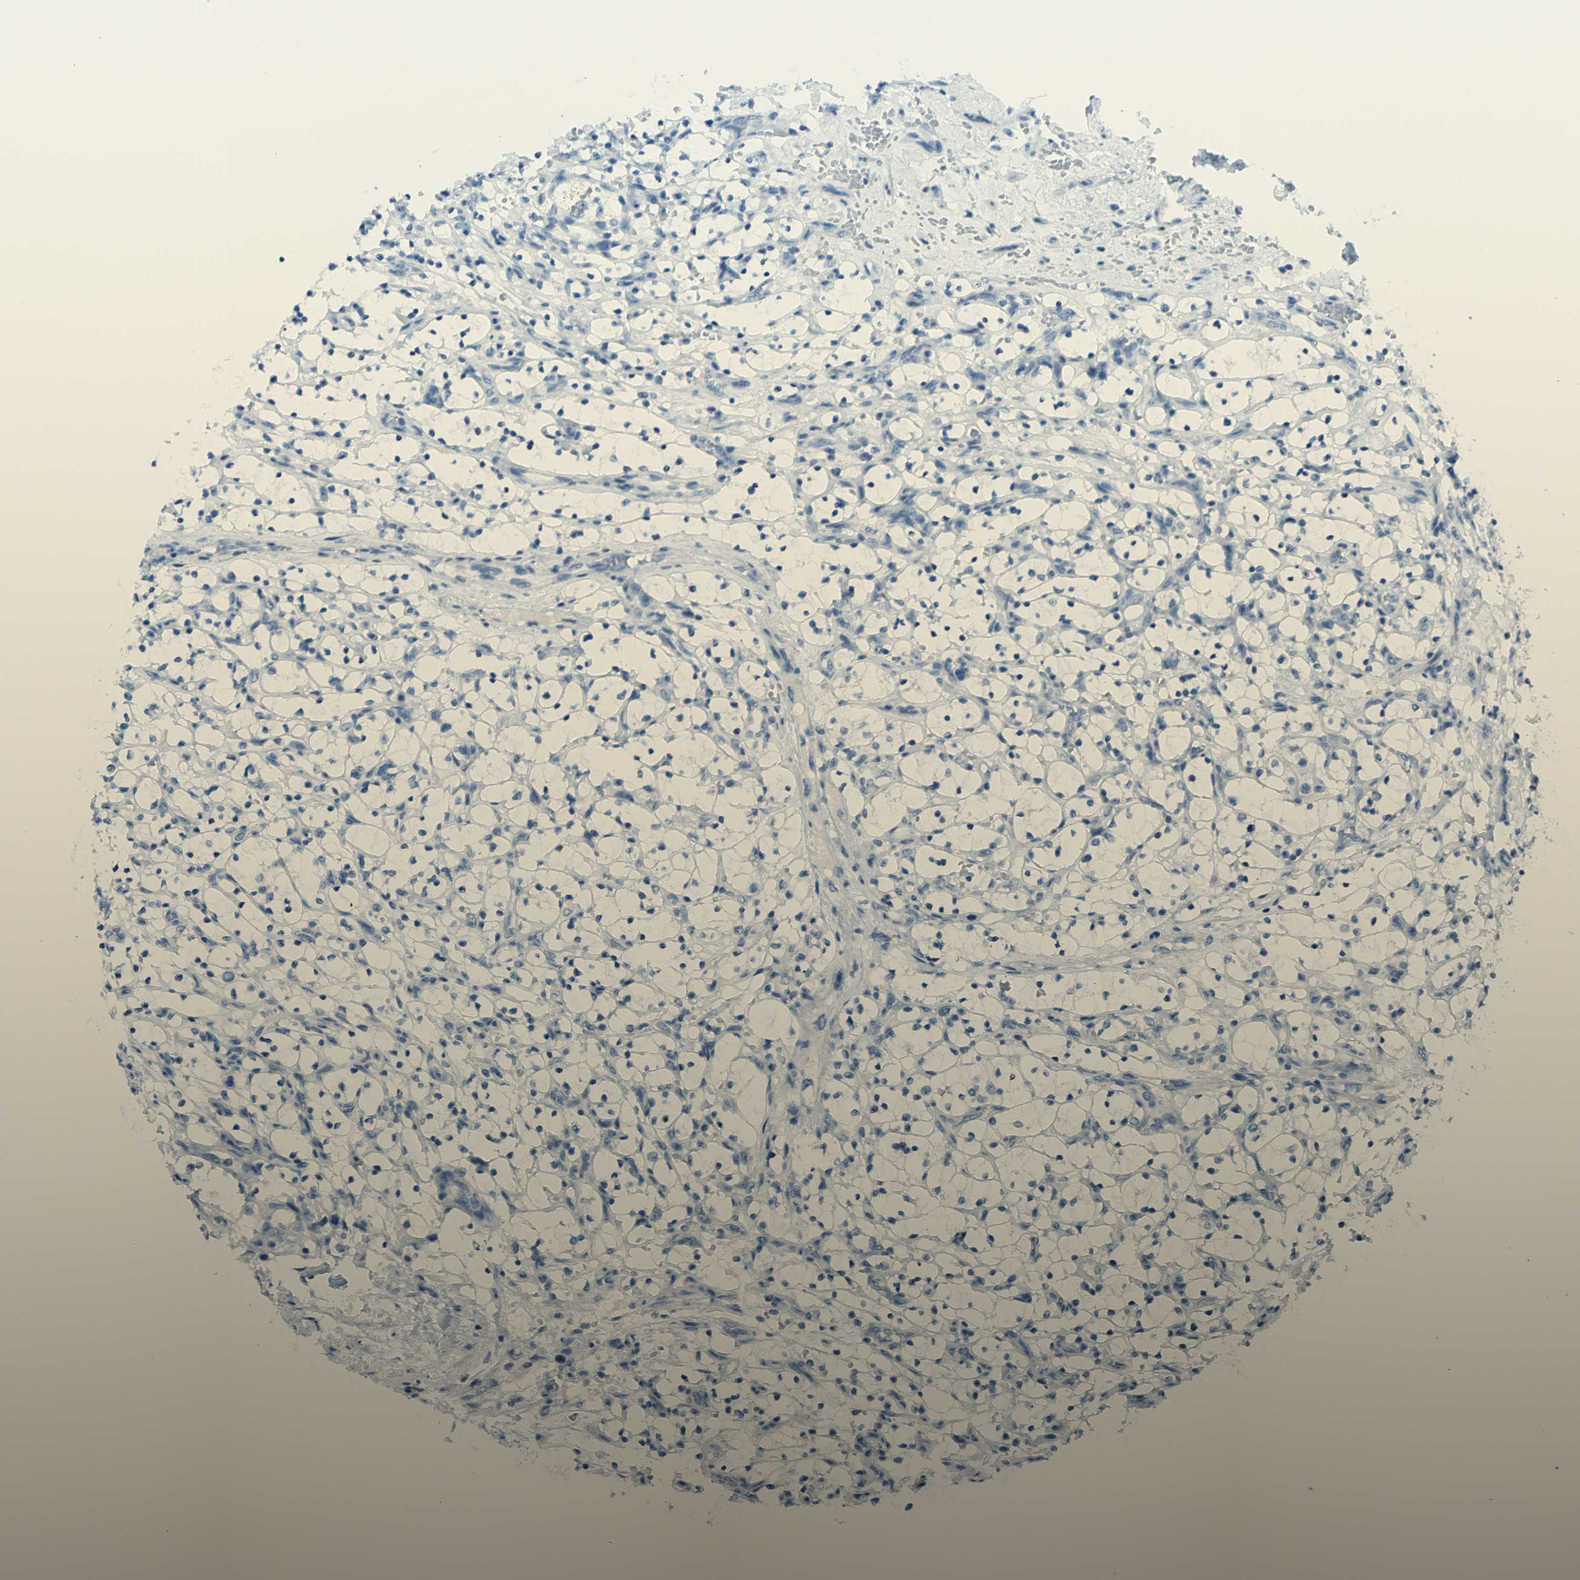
{"staining": {"intensity": "negative", "quantity": "none", "location": "none"}, "tissue": "renal cancer", "cell_type": "Tumor cells", "image_type": "cancer", "snomed": [{"axis": "morphology", "description": "Adenocarcinoma, NOS"}, {"axis": "topography", "description": "Kidney"}], "caption": "Immunohistochemical staining of human adenocarcinoma (renal) displays no significant staining in tumor cells.", "gene": "TFPI2", "patient": {"sex": "female", "age": 69}}